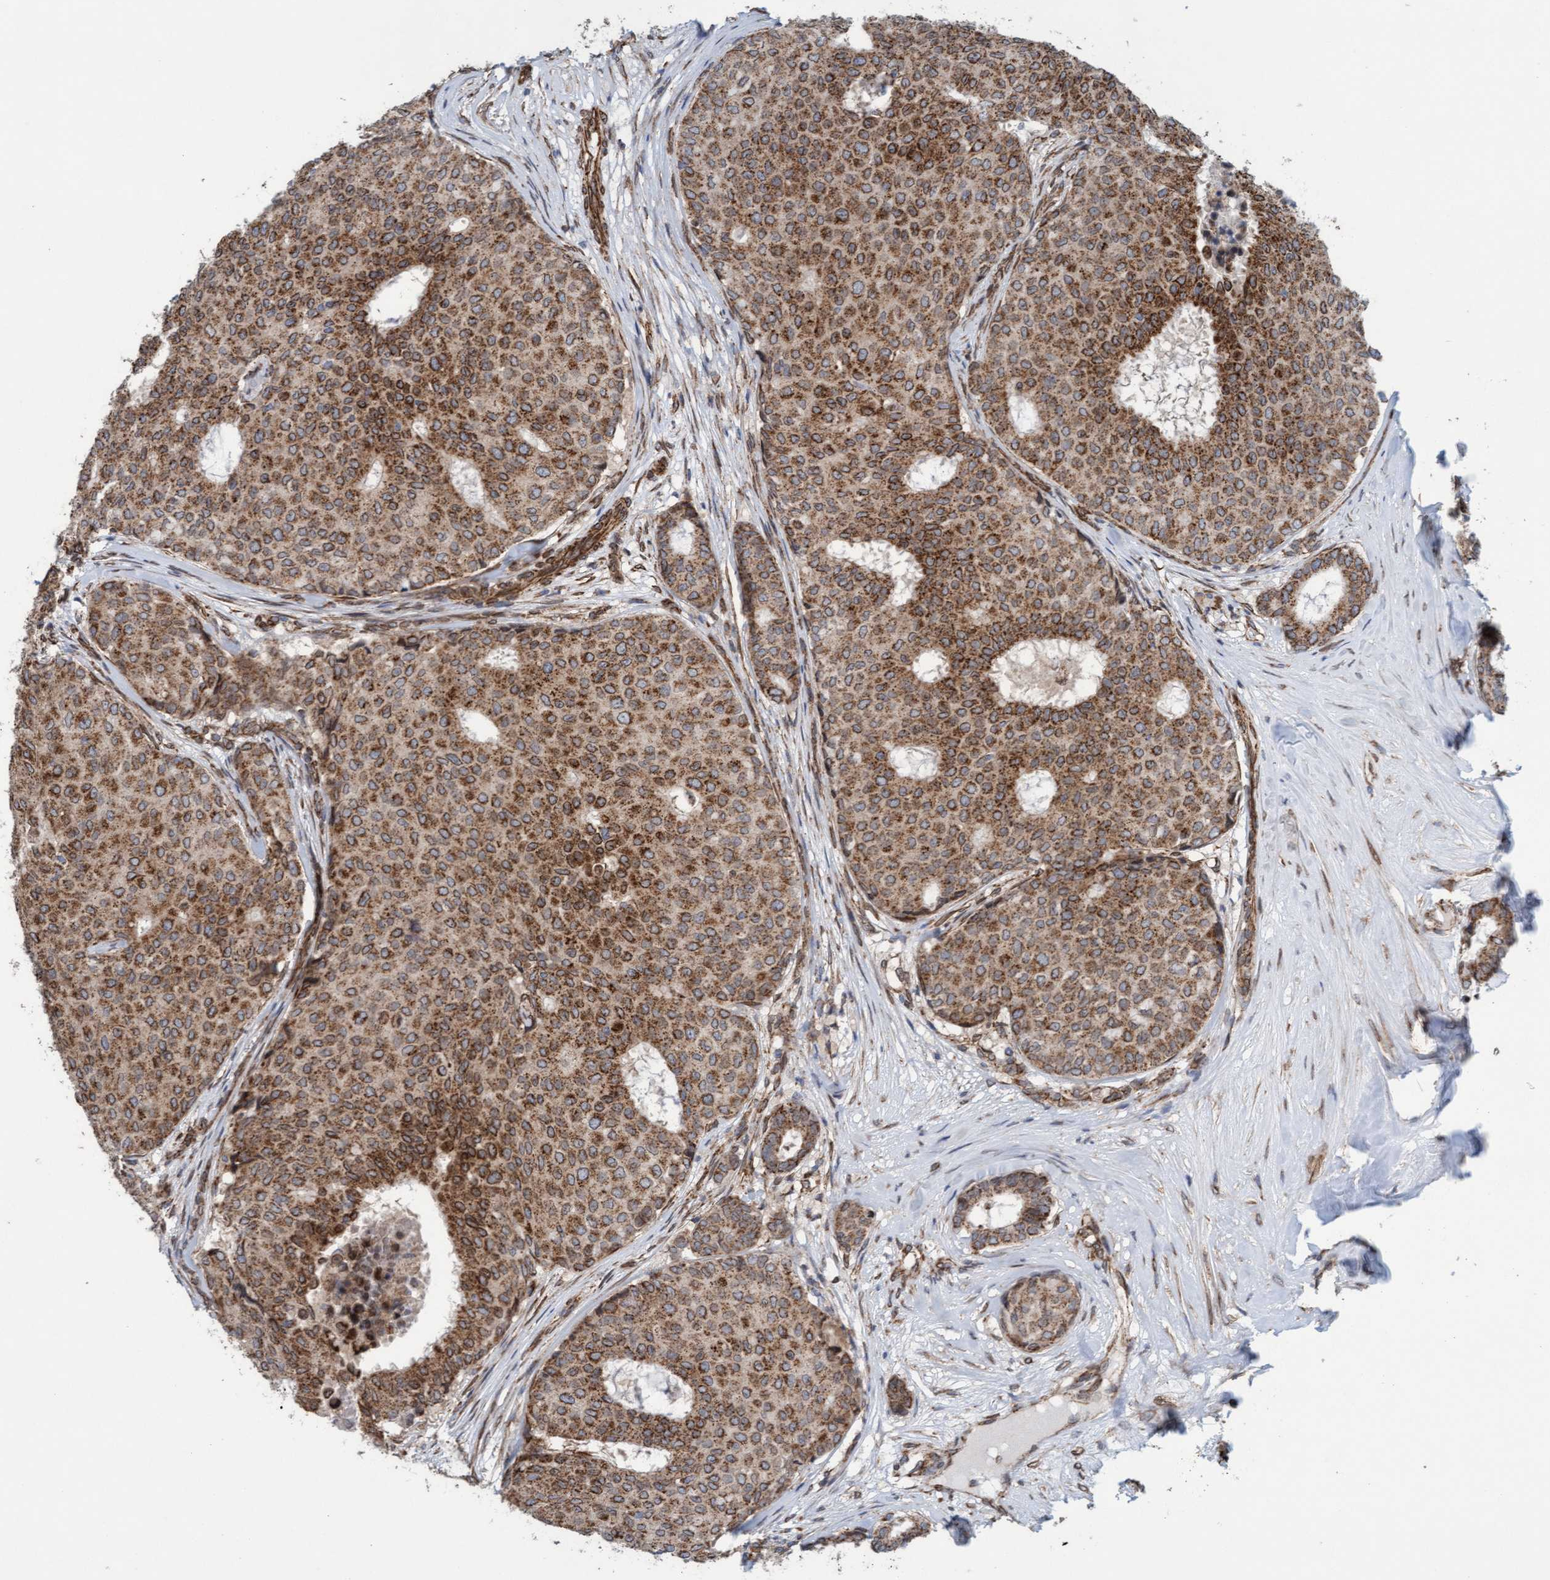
{"staining": {"intensity": "moderate", "quantity": ">75%", "location": "cytoplasmic/membranous"}, "tissue": "breast cancer", "cell_type": "Tumor cells", "image_type": "cancer", "snomed": [{"axis": "morphology", "description": "Duct carcinoma"}, {"axis": "topography", "description": "Breast"}], "caption": "Breast infiltrating ductal carcinoma stained with a brown dye exhibits moderate cytoplasmic/membranous positive staining in about >75% of tumor cells.", "gene": "MRPS23", "patient": {"sex": "female", "age": 75}}